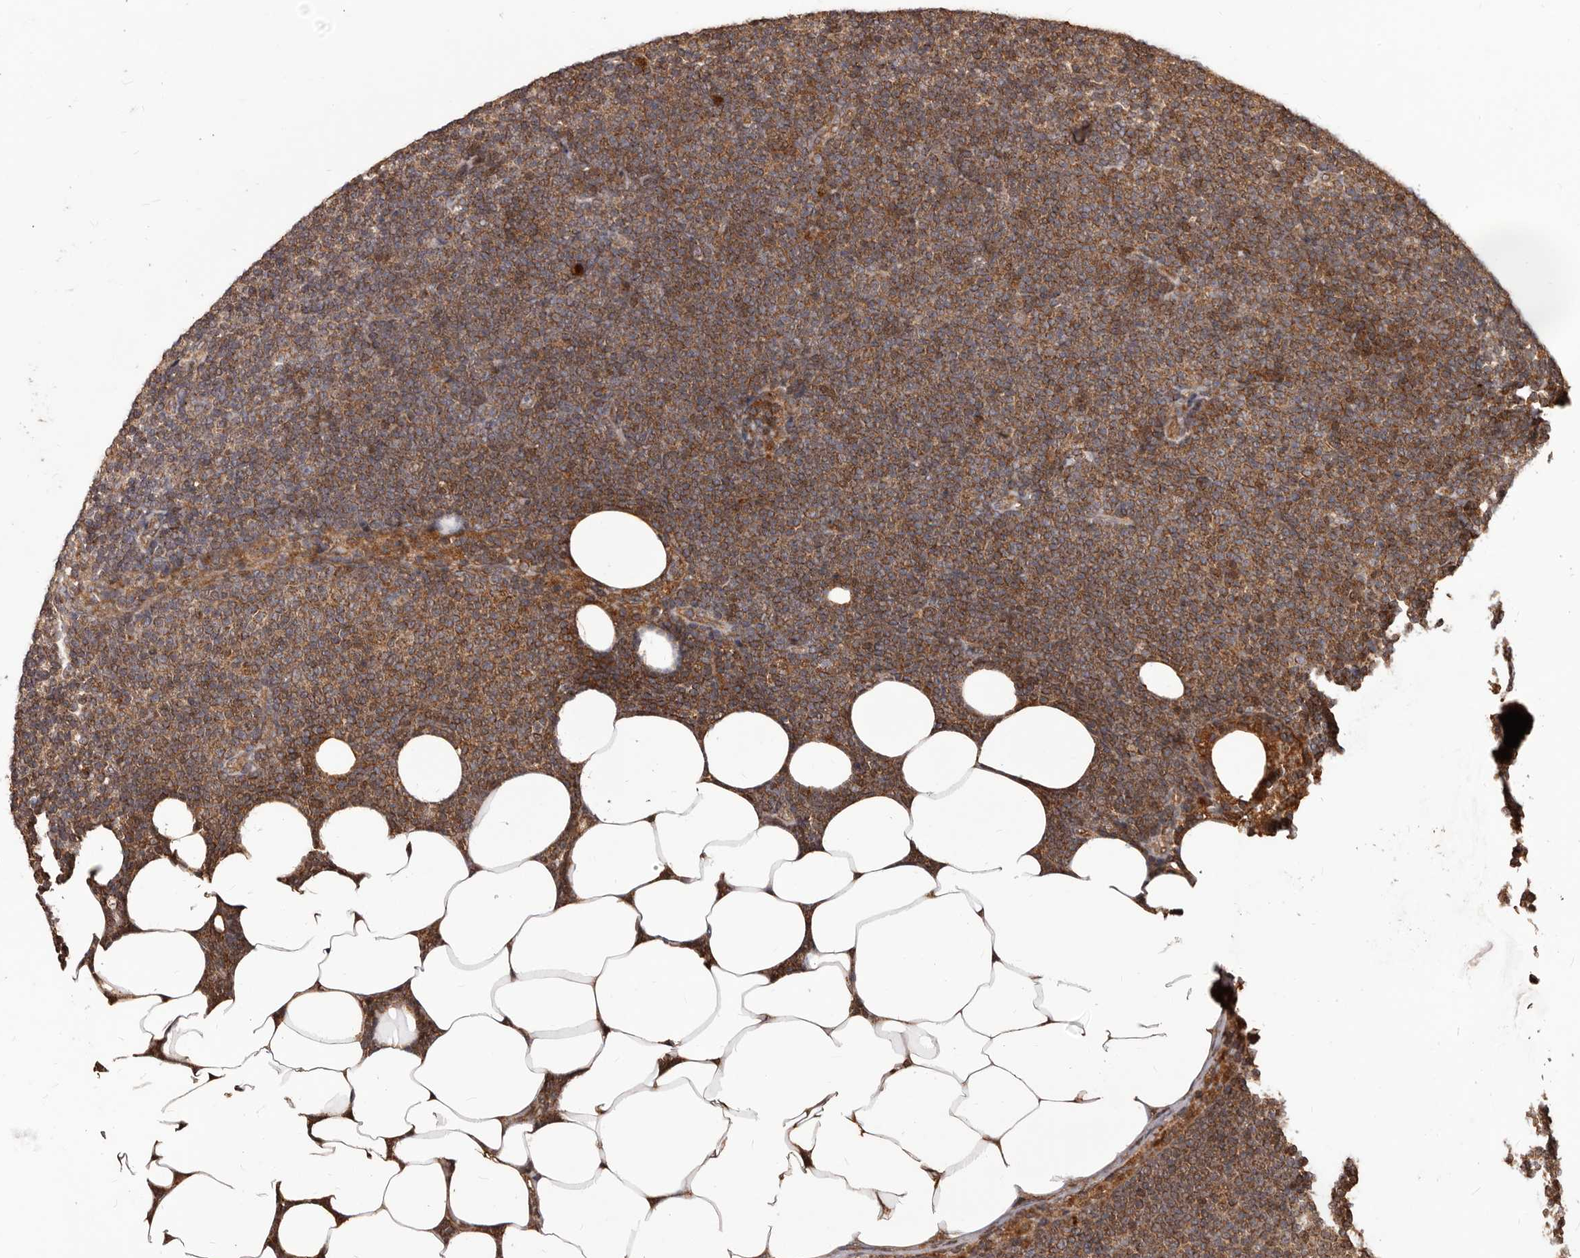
{"staining": {"intensity": "moderate", "quantity": "25%-75%", "location": "cytoplasmic/membranous"}, "tissue": "lymphoma", "cell_type": "Tumor cells", "image_type": "cancer", "snomed": [{"axis": "morphology", "description": "Malignant lymphoma, non-Hodgkin's type, Low grade"}, {"axis": "topography", "description": "Lymph node"}], "caption": "Immunohistochemical staining of malignant lymphoma, non-Hodgkin's type (low-grade) shows moderate cytoplasmic/membranous protein expression in approximately 25%-75% of tumor cells.", "gene": "MTO1", "patient": {"sex": "female", "age": 53}}